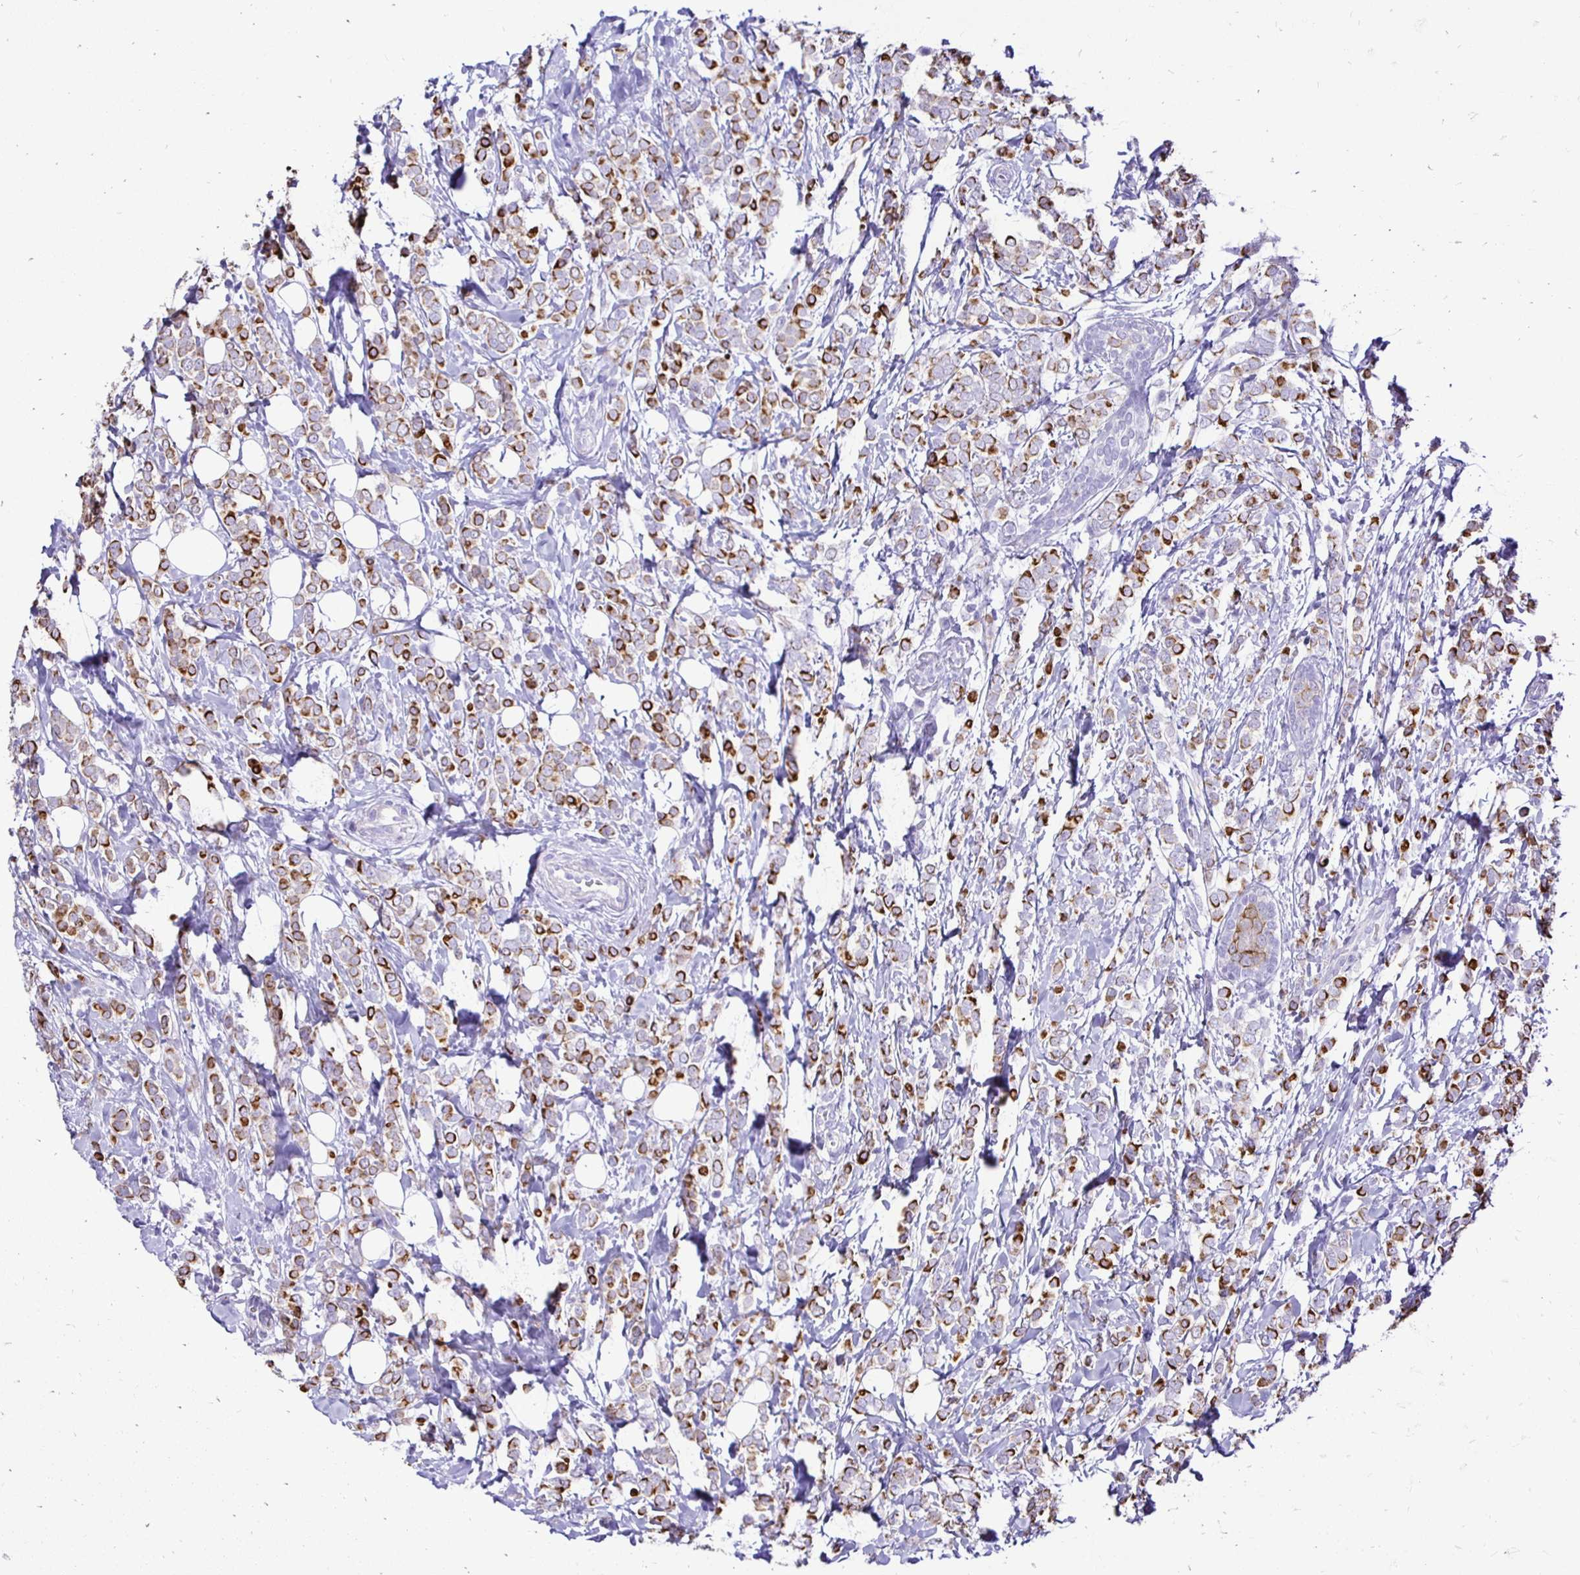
{"staining": {"intensity": "moderate", "quantity": ">75%", "location": "cytoplasmic/membranous"}, "tissue": "breast cancer", "cell_type": "Tumor cells", "image_type": "cancer", "snomed": [{"axis": "morphology", "description": "Lobular carcinoma"}, {"axis": "topography", "description": "Breast"}], "caption": "An image showing moderate cytoplasmic/membranous expression in approximately >75% of tumor cells in lobular carcinoma (breast), as visualized by brown immunohistochemical staining.", "gene": "TAF1D", "patient": {"sex": "female", "age": 49}}